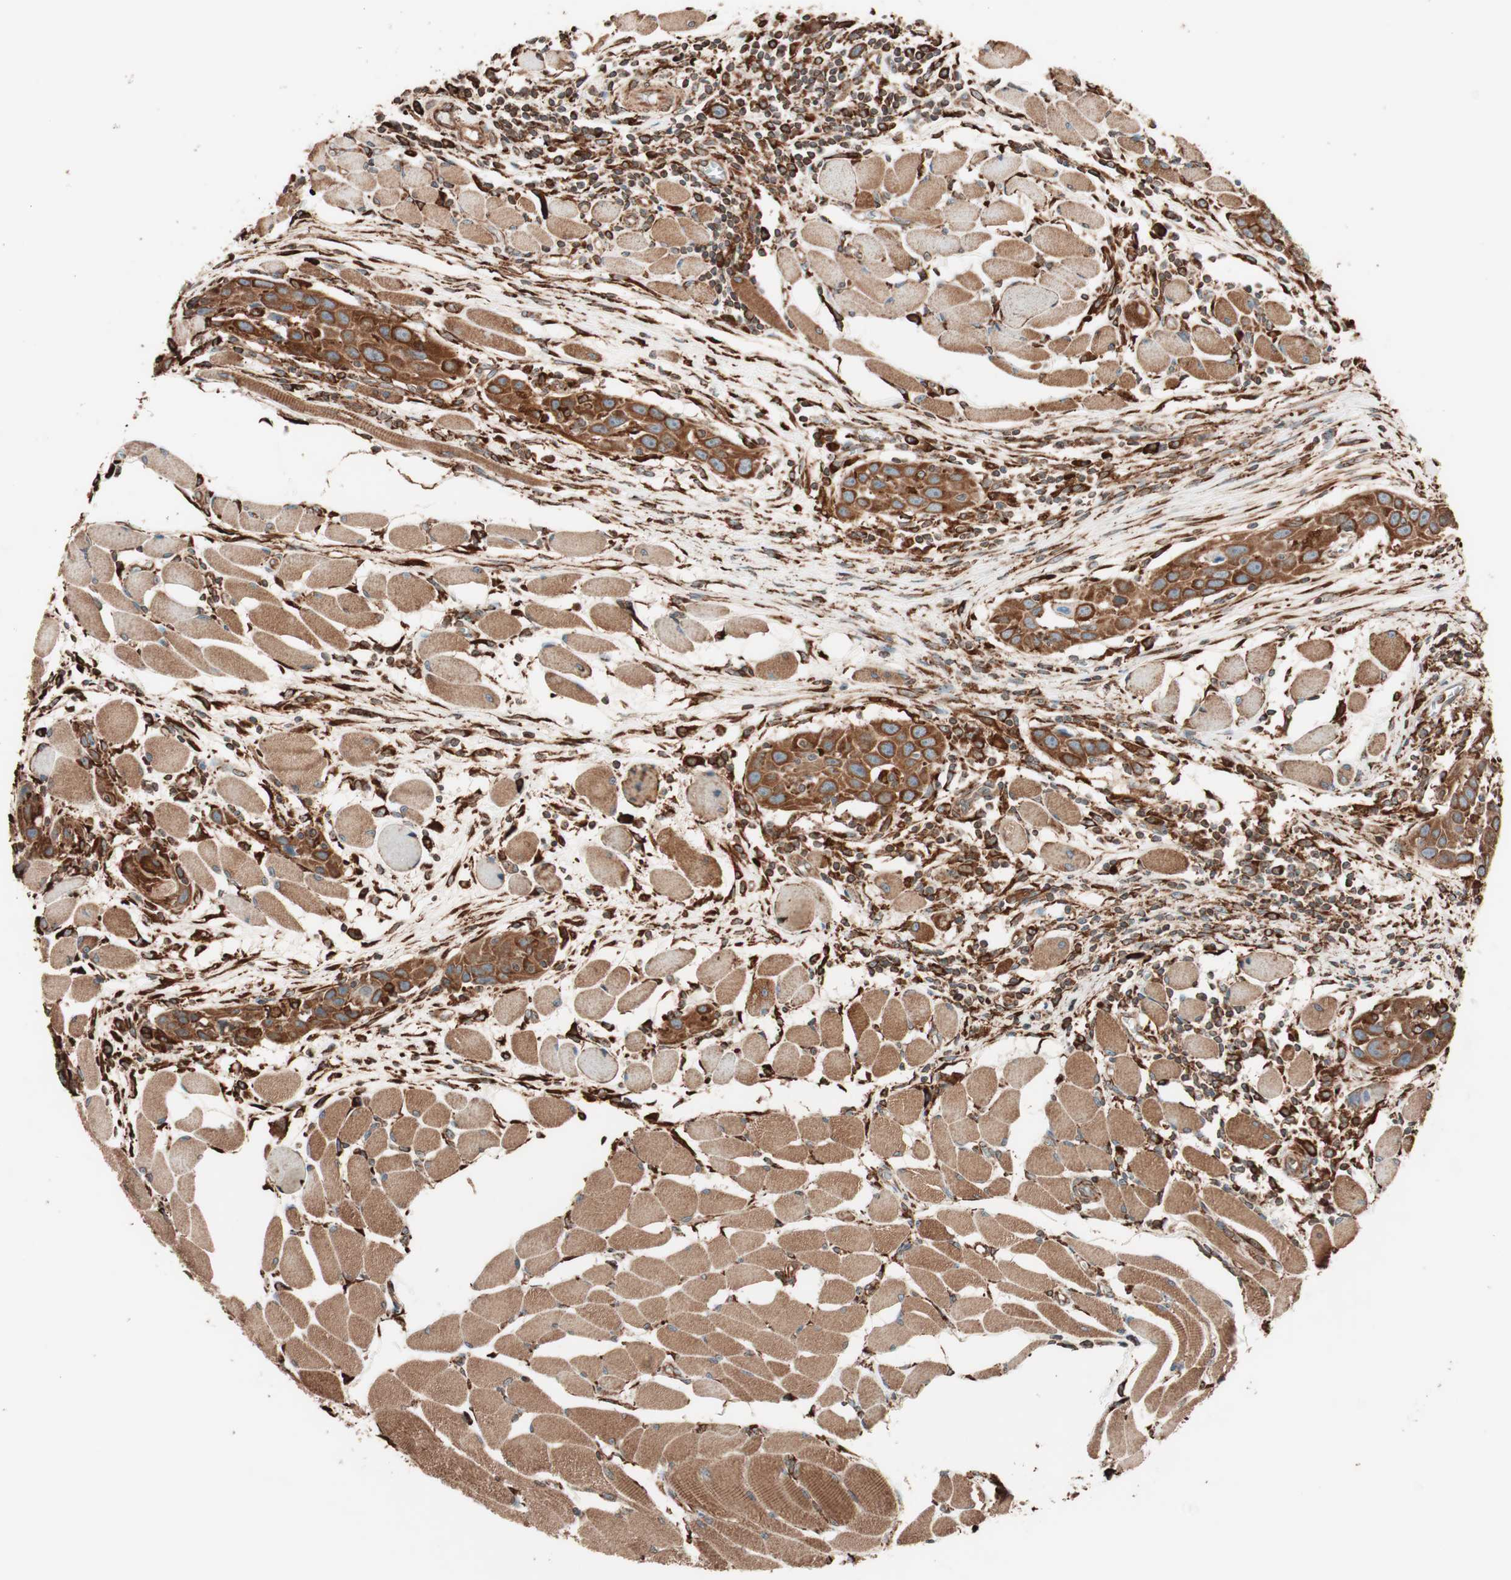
{"staining": {"intensity": "strong", "quantity": ">75%", "location": "cytoplasmic/membranous"}, "tissue": "head and neck cancer", "cell_type": "Tumor cells", "image_type": "cancer", "snomed": [{"axis": "morphology", "description": "Squamous cell carcinoma, NOS"}, {"axis": "topography", "description": "Oral tissue"}, {"axis": "topography", "description": "Head-Neck"}], "caption": "DAB immunohistochemical staining of human head and neck squamous cell carcinoma shows strong cytoplasmic/membranous protein positivity in about >75% of tumor cells.", "gene": "VEGFA", "patient": {"sex": "female", "age": 50}}